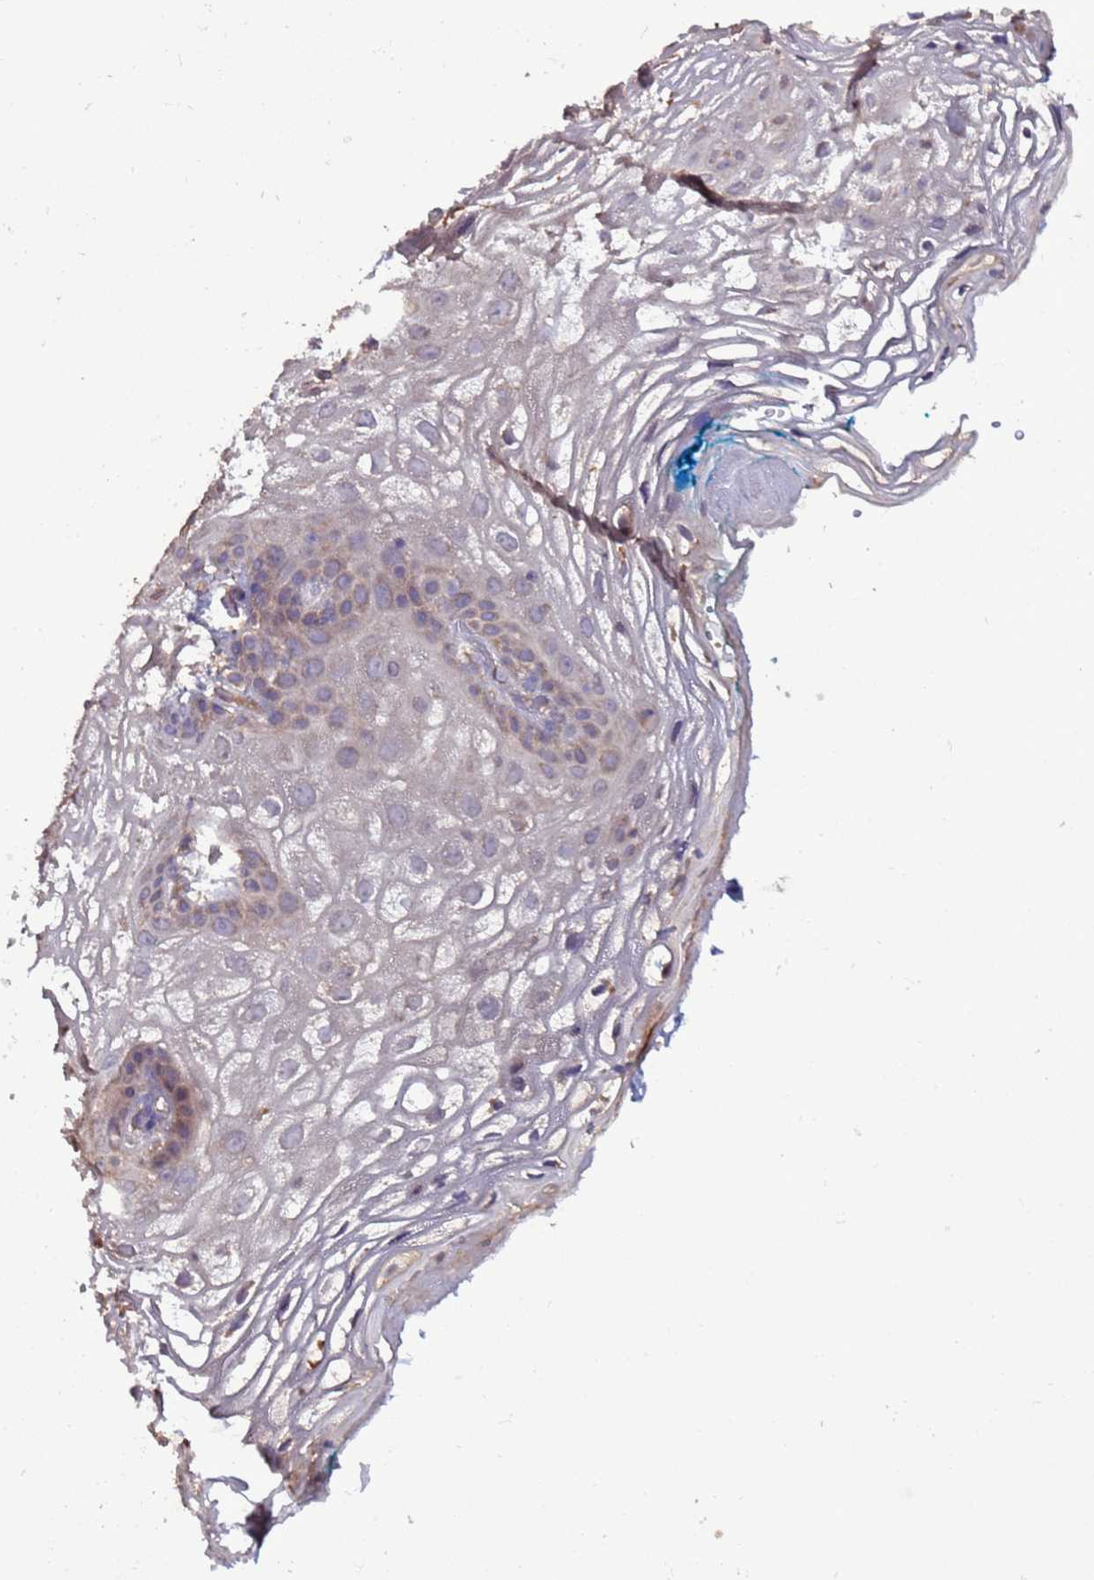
{"staining": {"intensity": "moderate", "quantity": "<25%", "location": "cytoplasmic/membranous"}, "tissue": "vagina", "cell_type": "Squamous epithelial cells", "image_type": "normal", "snomed": [{"axis": "morphology", "description": "Normal tissue, NOS"}, {"axis": "topography", "description": "Vagina"}], "caption": "Immunohistochemistry (IHC) photomicrograph of normal vagina: vagina stained using immunohistochemistry demonstrates low levels of moderate protein expression localized specifically in the cytoplasmic/membranous of squamous epithelial cells, appearing as a cytoplasmic/membranous brown color.", "gene": "RPS15A", "patient": {"sex": "female", "age": 68}}